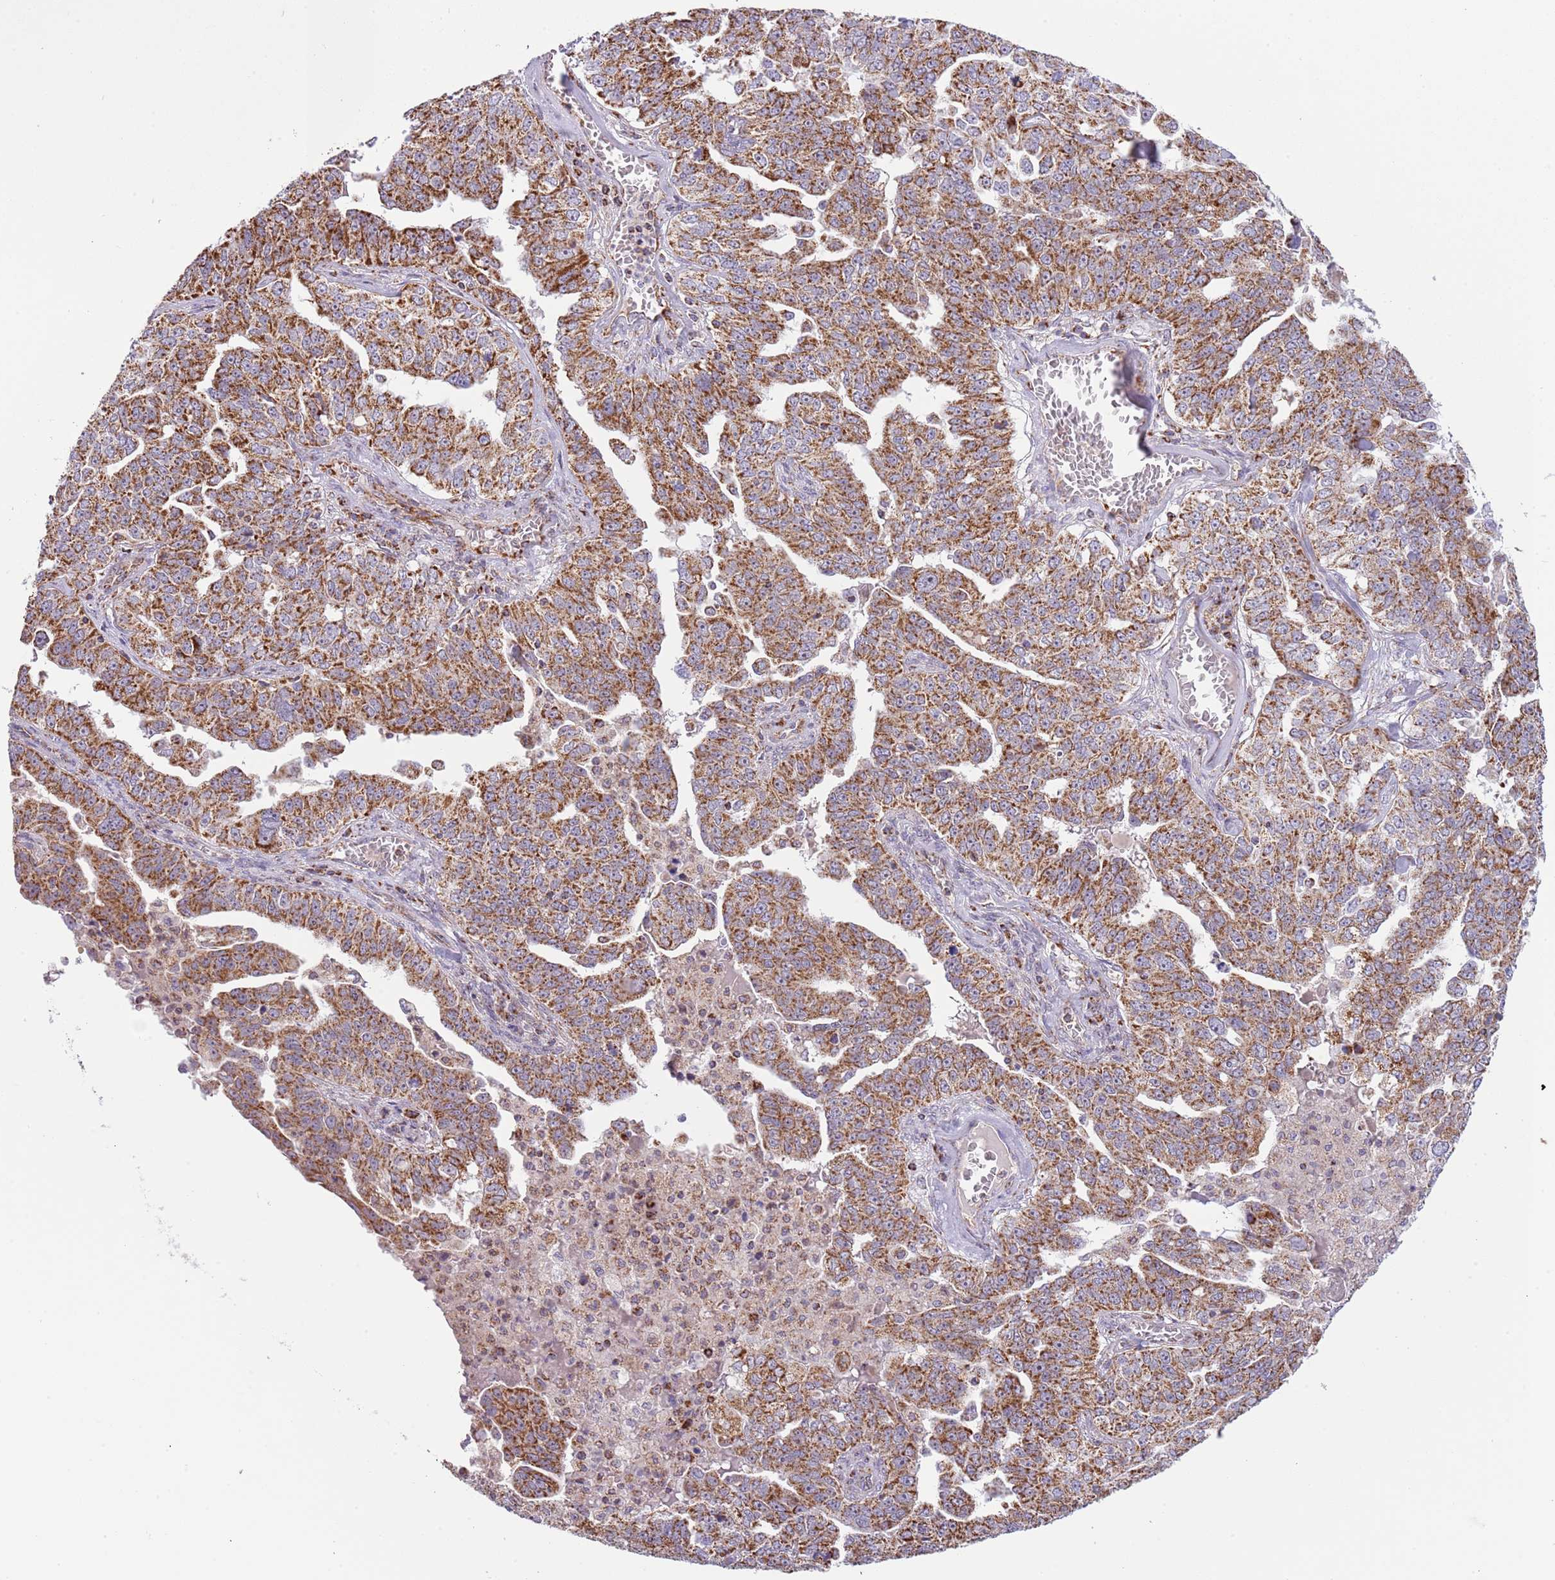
{"staining": {"intensity": "strong", "quantity": ">75%", "location": "cytoplasmic/membranous"}, "tissue": "ovarian cancer", "cell_type": "Tumor cells", "image_type": "cancer", "snomed": [{"axis": "morphology", "description": "Carcinoma, endometroid"}, {"axis": "topography", "description": "Ovary"}], "caption": "Protein staining of endometroid carcinoma (ovarian) tissue demonstrates strong cytoplasmic/membranous staining in approximately >75% of tumor cells.", "gene": "LHX6", "patient": {"sex": "female", "age": 62}}